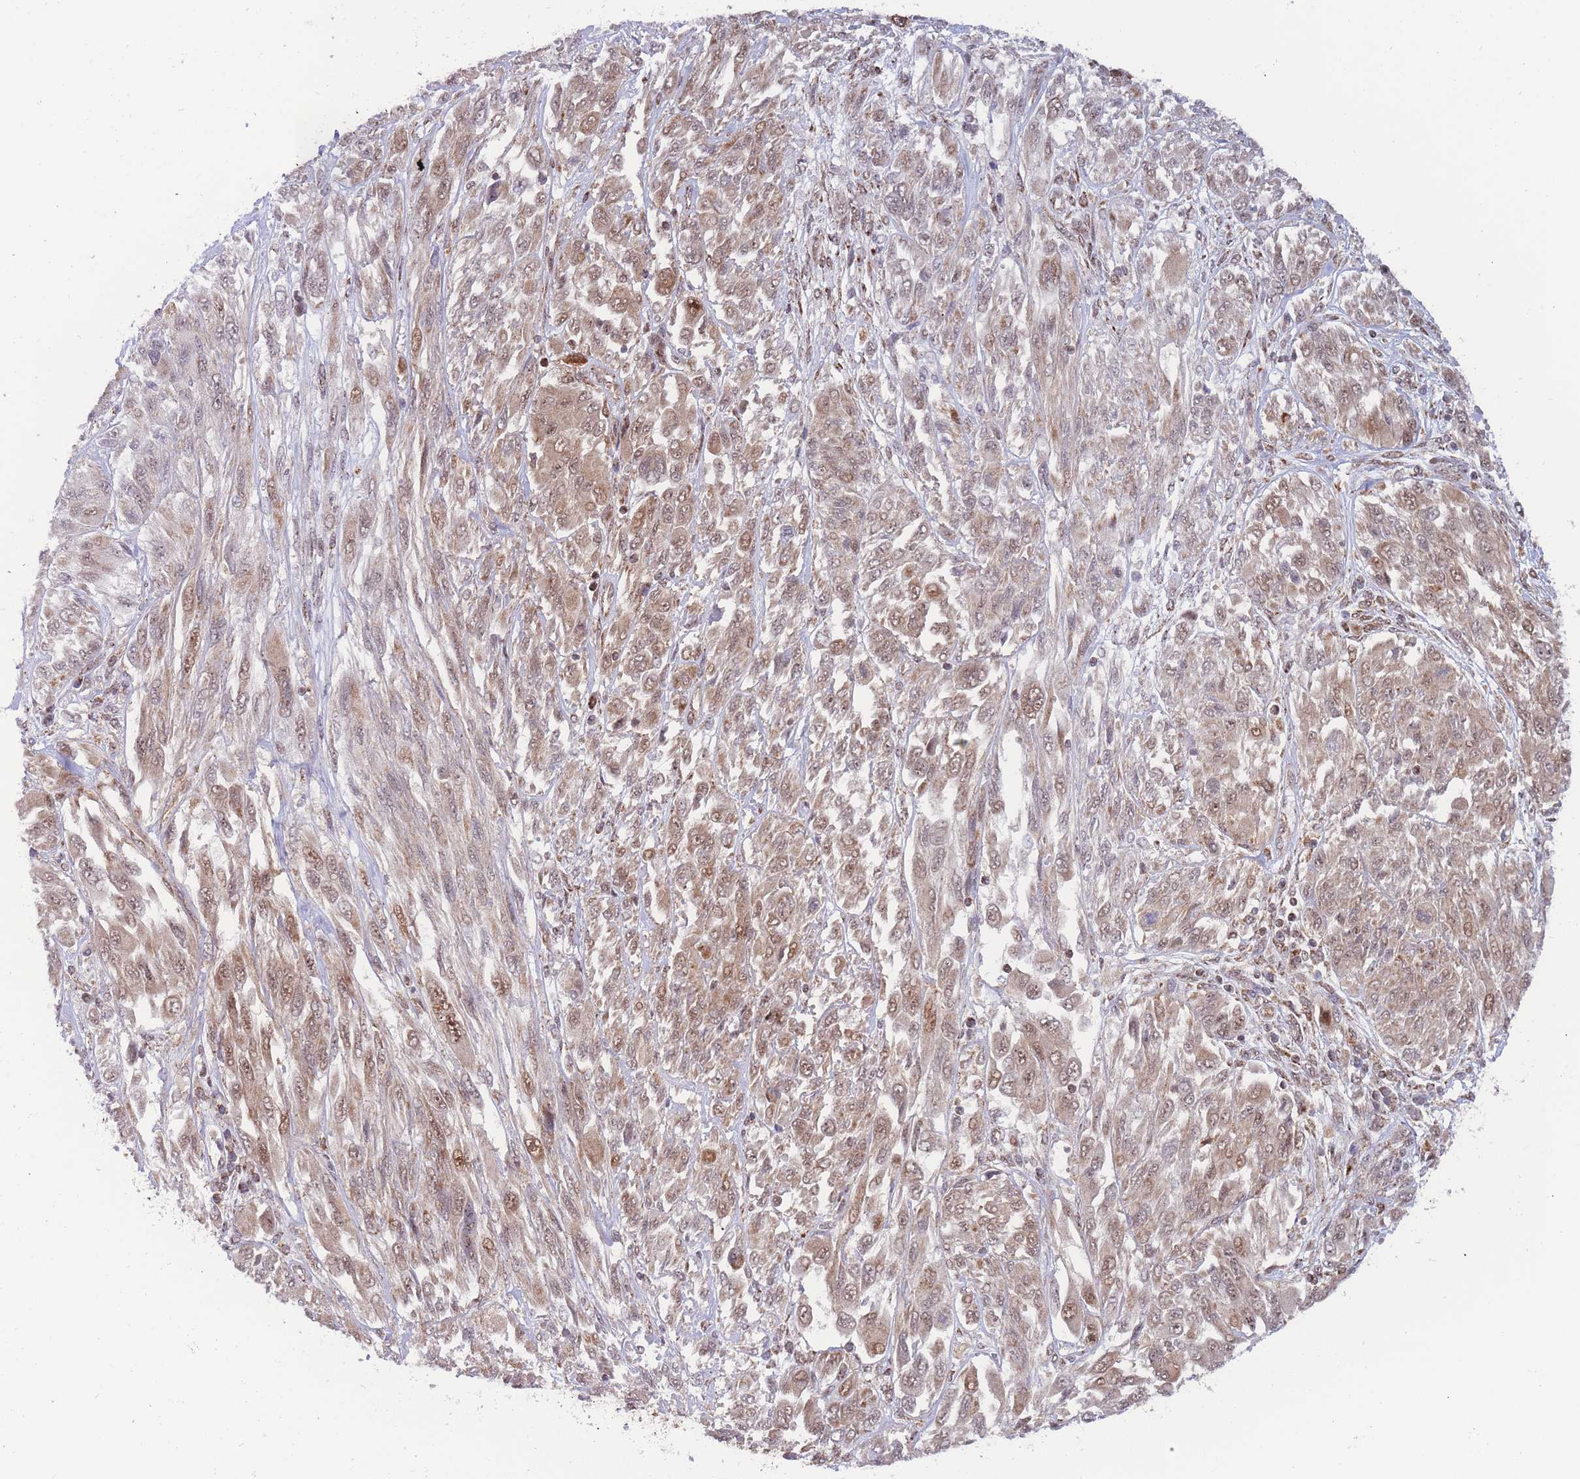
{"staining": {"intensity": "moderate", "quantity": "25%-75%", "location": "cytoplasmic/membranous,nuclear"}, "tissue": "melanoma", "cell_type": "Tumor cells", "image_type": "cancer", "snomed": [{"axis": "morphology", "description": "Malignant melanoma, NOS"}, {"axis": "topography", "description": "Skin"}], "caption": "A brown stain shows moderate cytoplasmic/membranous and nuclear staining of a protein in melanoma tumor cells.", "gene": "BOD1L1", "patient": {"sex": "female", "age": 91}}